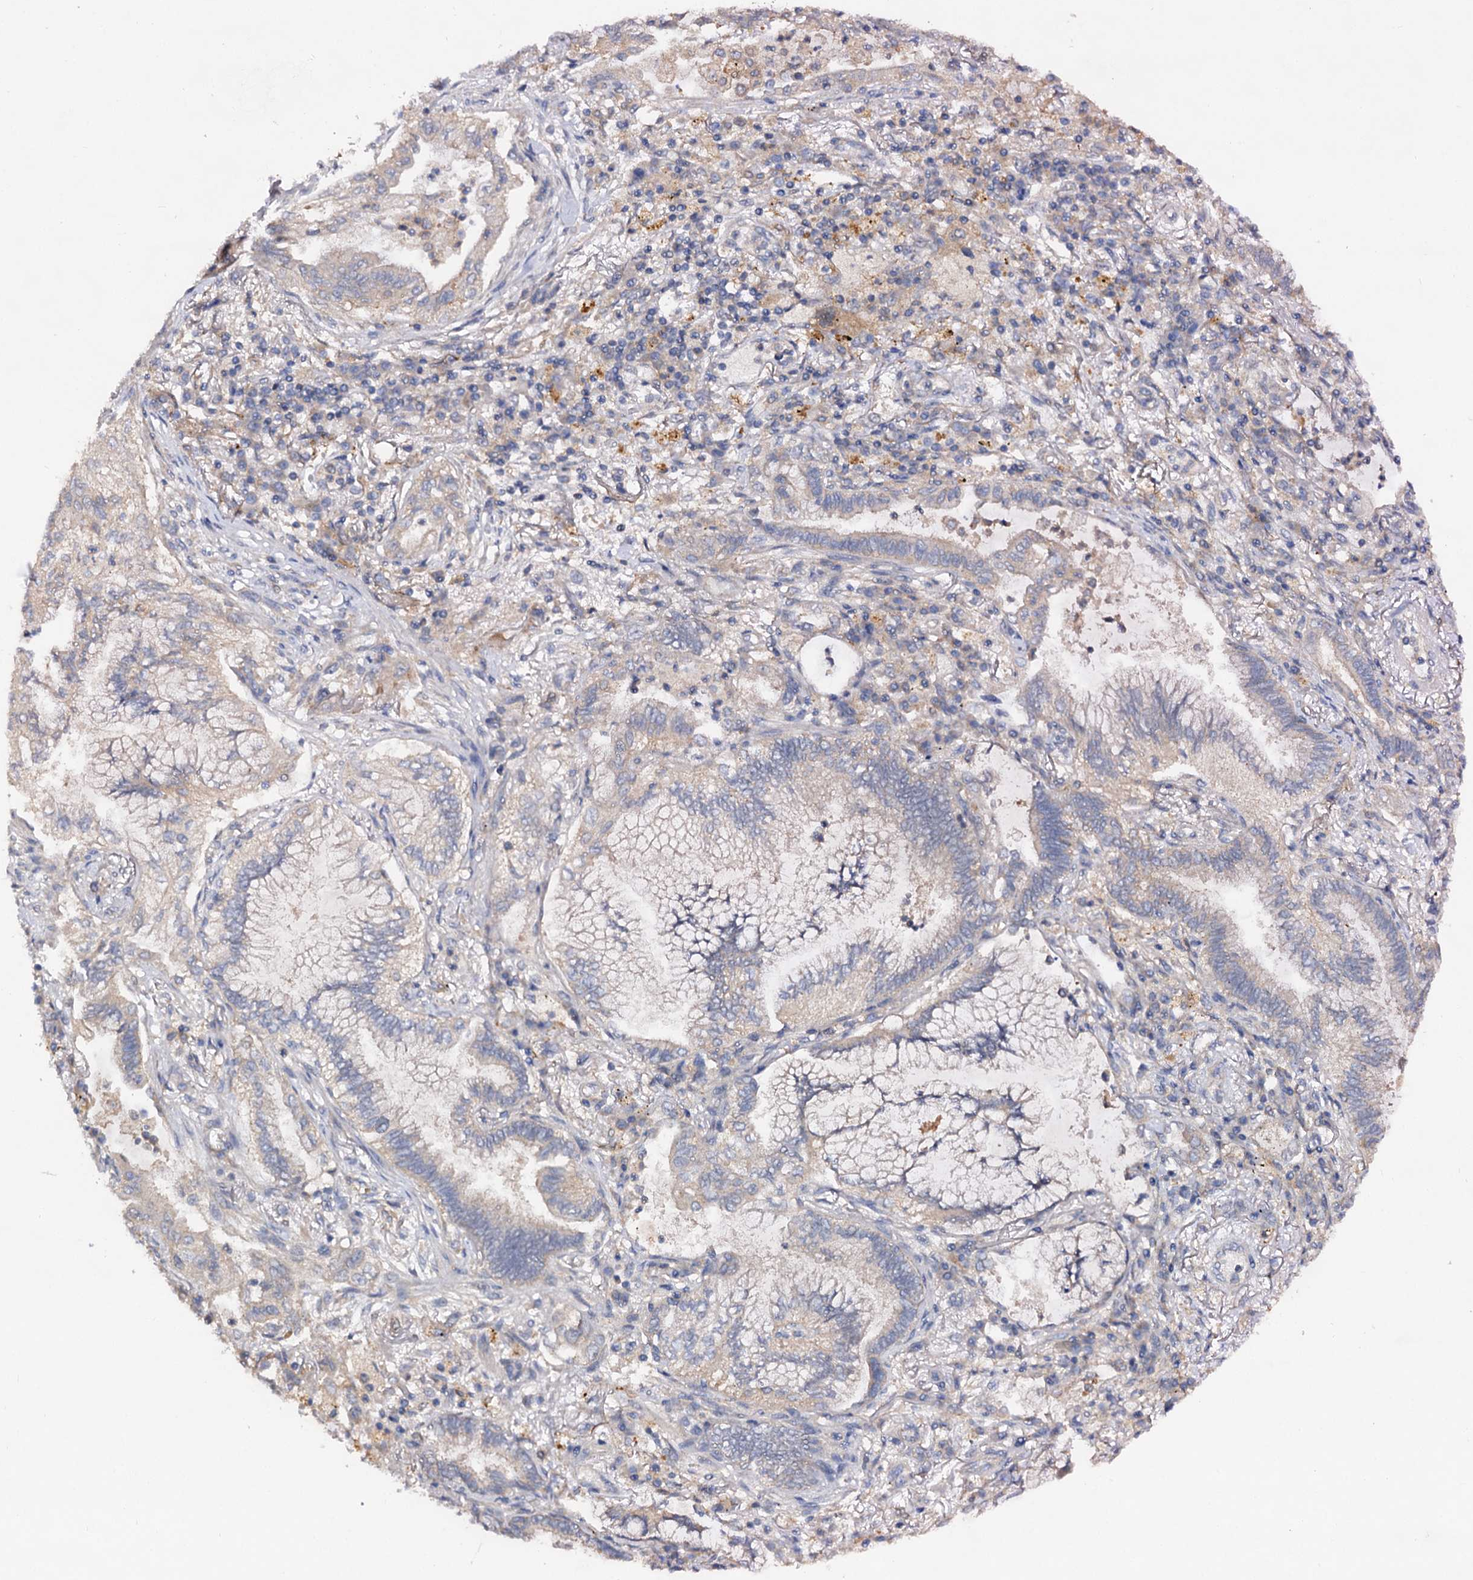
{"staining": {"intensity": "negative", "quantity": "none", "location": "none"}, "tissue": "lung cancer", "cell_type": "Tumor cells", "image_type": "cancer", "snomed": [{"axis": "morphology", "description": "Adenocarcinoma, NOS"}, {"axis": "topography", "description": "Lung"}], "caption": "Immunohistochemistry (IHC) image of human lung cancer stained for a protein (brown), which shows no expression in tumor cells.", "gene": "VPS29", "patient": {"sex": "female", "age": 70}}